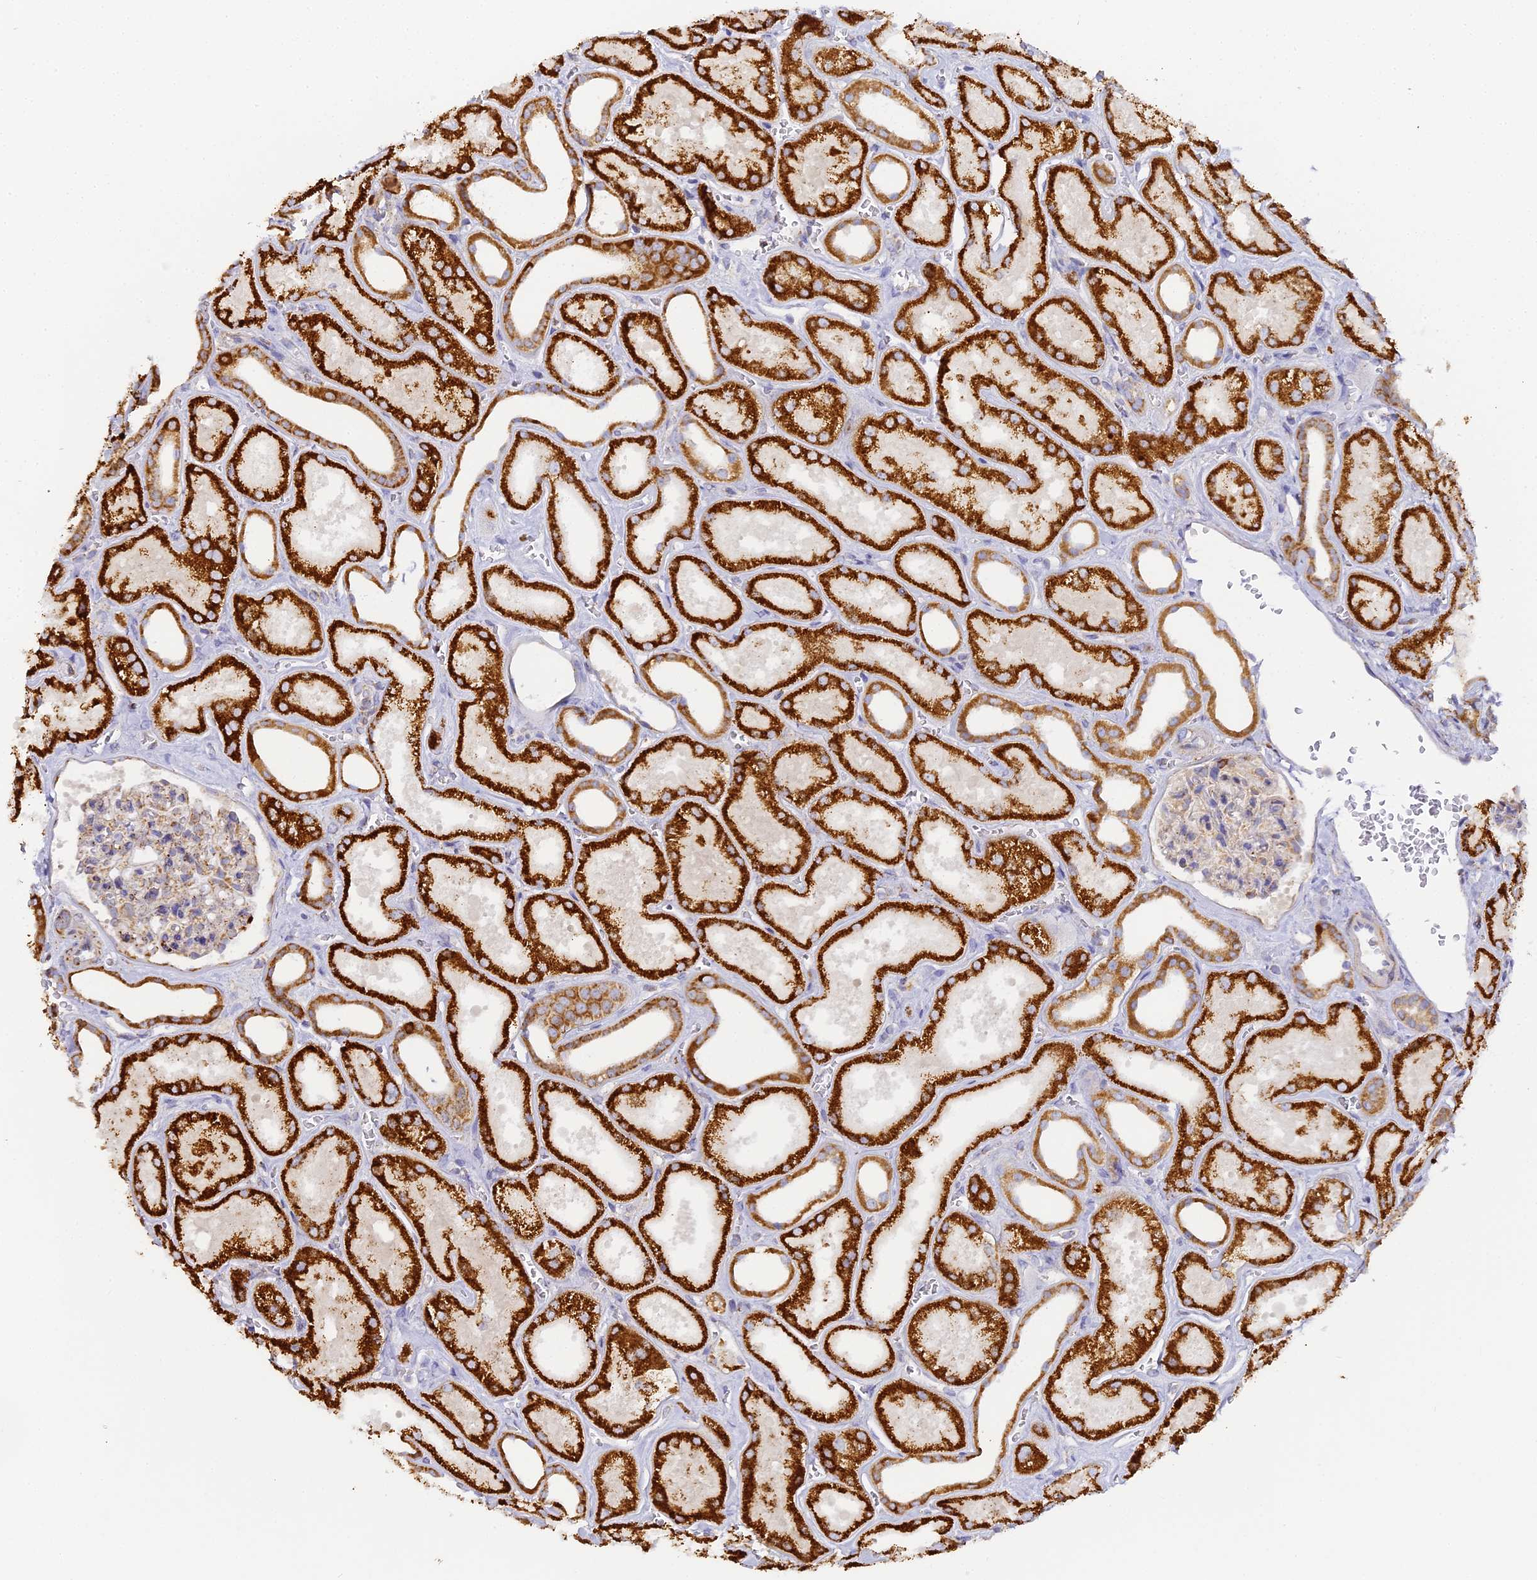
{"staining": {"intensity": "weak", "quantity": "25%-75%", "location": "cytoplasmic/membranous"}, "tissue": "kidney", "cell_type": "Cells in glomeruli", "image_type": "normal", "snomed": [{"axis": "morphology", "description": "Normal tissue, NOS"}, {"axis": "morphology", "description": "Adenocarcinoma, NOS"}, {"axis": "topography", "description": "Kidney"}], "caption": "Protein expression analysis of unremarkable human kidney reveals weak cytoplasmic/membranous positivity in approximately 25%-75% of cells in glomeruli. (DAB = brown stain, brightfield microscopy at high magnification).", "gene": "DONSON", "patient": {"sex": "female", "age": 68}}